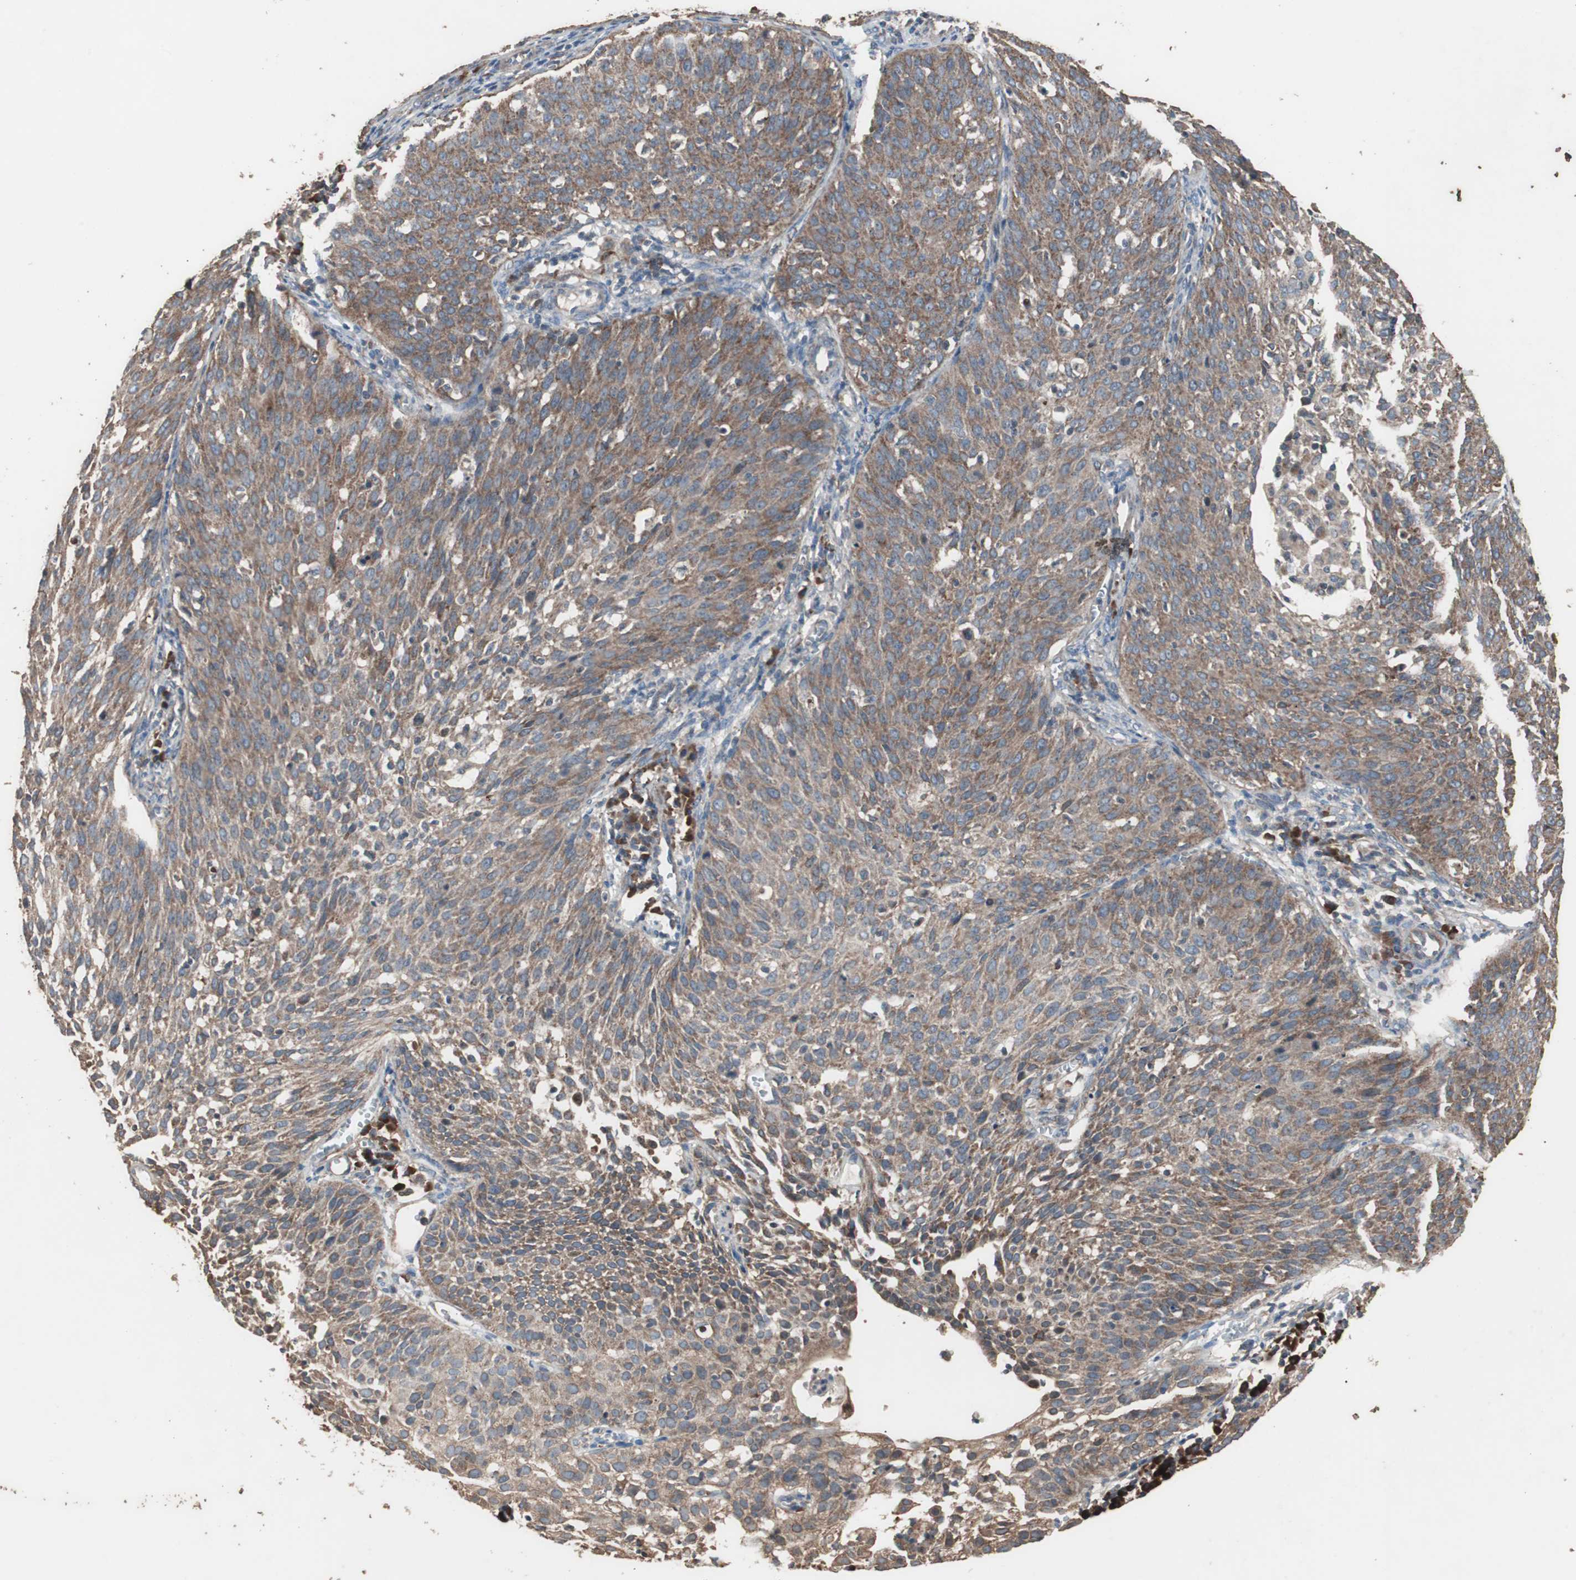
{"staining": {"intensity": "moderate", "quantity": ">75%", "location": "cytoplasmic/membranous"}, "tissue": "cervical cancer", "cell_type": "Tumor cells", "image_type": "cancer", "snomed": [{"axis": "morphology", "description": "Squamous cell carcinoma, NOS"}, {"axis": "topography", "description": "Cervix"}], "caption": "Immunohistochemical staining of cervical squamous cell carcinoma demonstrates medium levels of moderate cytoplasmic/membranous positivity in about >75% of tumor cells. (Brightfield microscopy of DAB IHC at high magnification).", "gene": "LZTS1", "patient": {"sex": "female", "age": 38}}